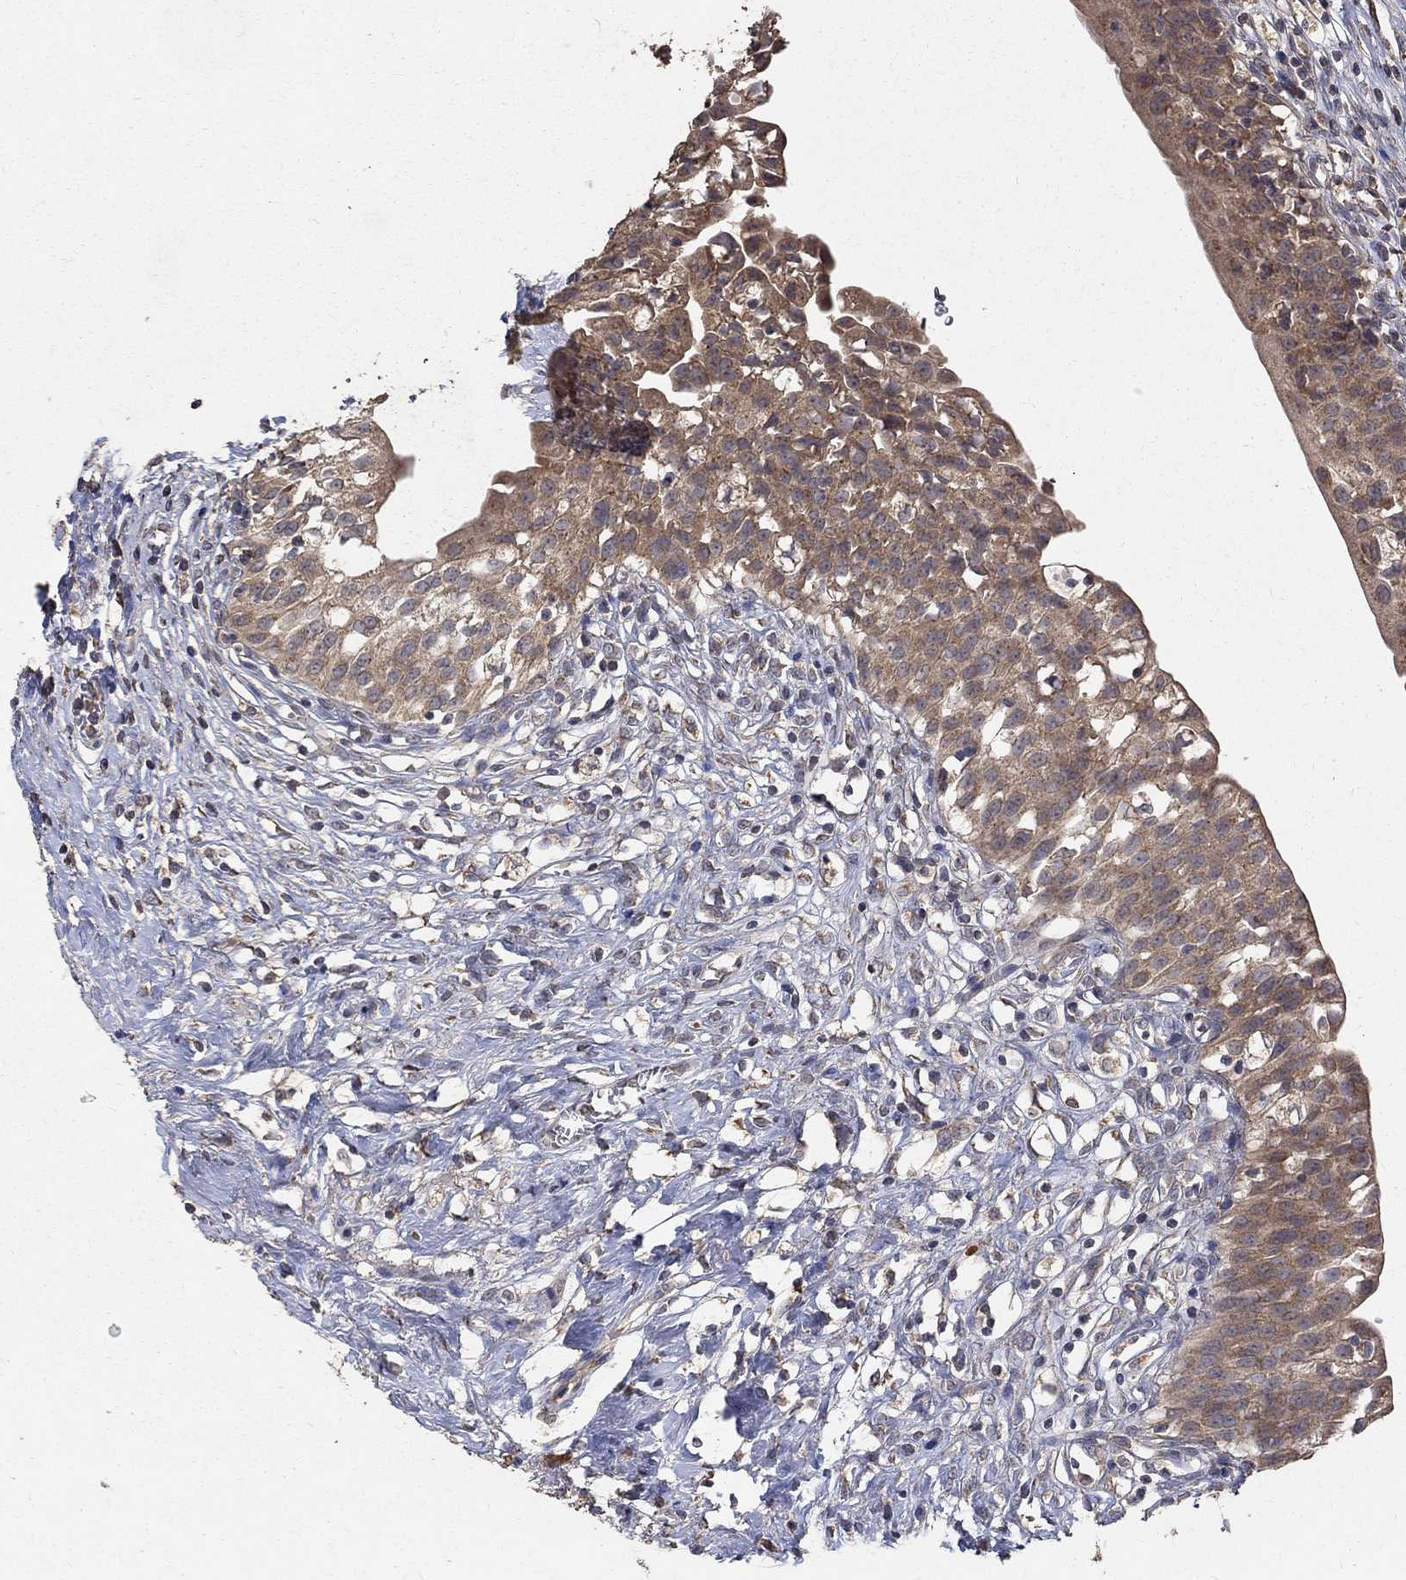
{"staining": {"intensity": "moderate", "quantity": ">75%", "location": "cytoplasmic/membranous"}, "tissue": "urinary bladder", "cell_type": "Urothelial cells", "image_type": "normal", "snomed": [{"axis": "morphology", "description": "Normal tissue, NOS"}, {"axis": "topography", "description": "Urinary bladder"}], "caption": "Moderate cytoplasmic/membranous positivity for a protein is appreciated in about >75% of urothelial cells of normal urinary bladder using IHC.", "gene": "C17orf75", "patient": {"sex": "male", "age": 76}}